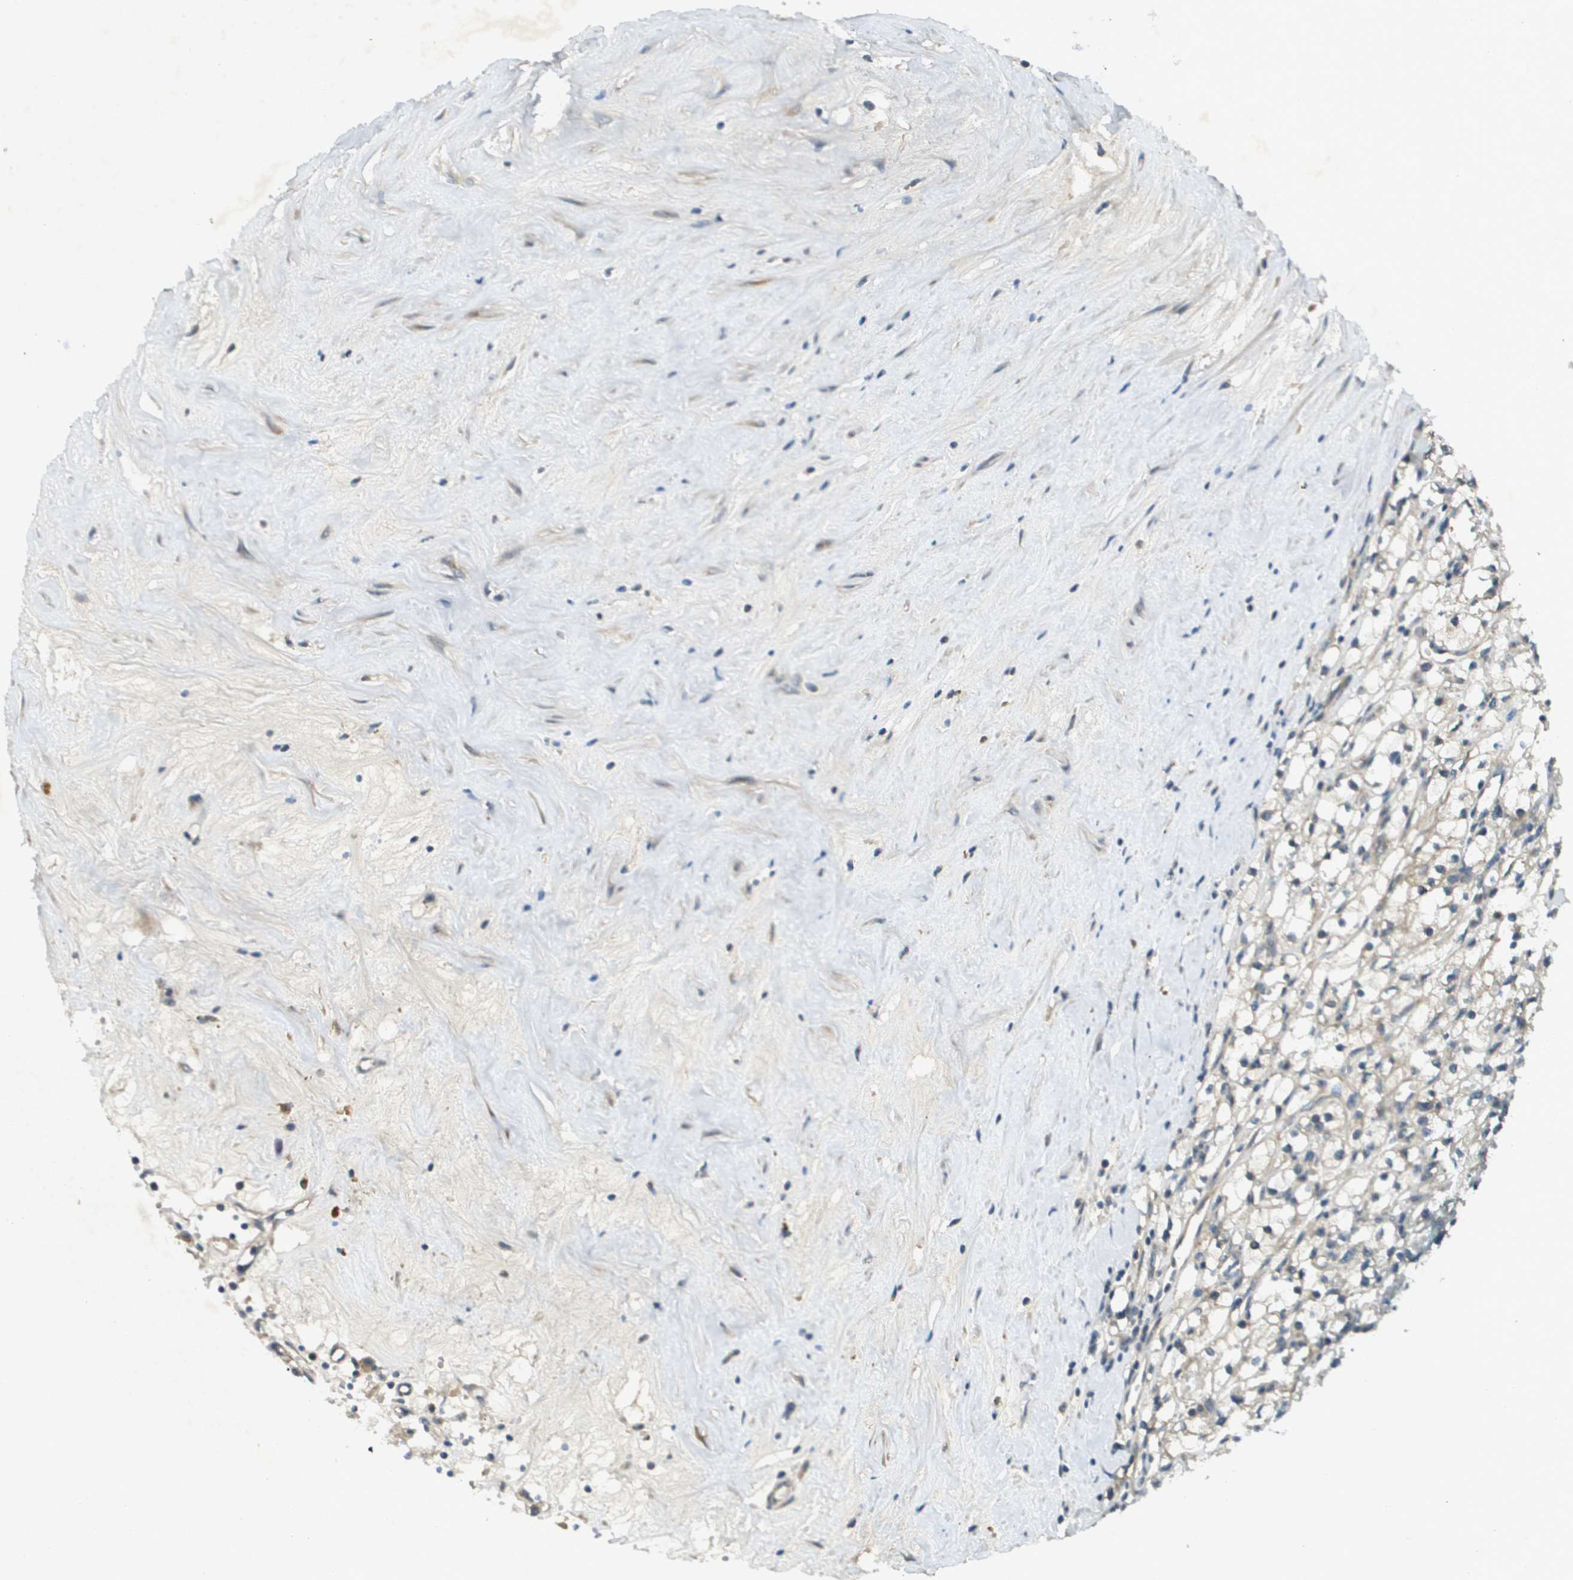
{"staining": {"intensity": "weak", "quantity": "<25%", "location": "cytoplasmic/membranous"}, "tissue": "renal cancer", "cell_type": "Tumor cells", "image_type": "cancer", "snomed": [{"axis": "morphology", "description": "Adenocarcinoma, NOS"}, {"axis": "topography", "description": "Kidney"}], "caption": "Immunohistochemistry of renal cancer (adenocarcinoma) exhibits no staining in tumor cells.", "gene": "PGAP3", "patient": {"sex": "male", "age": 56}}